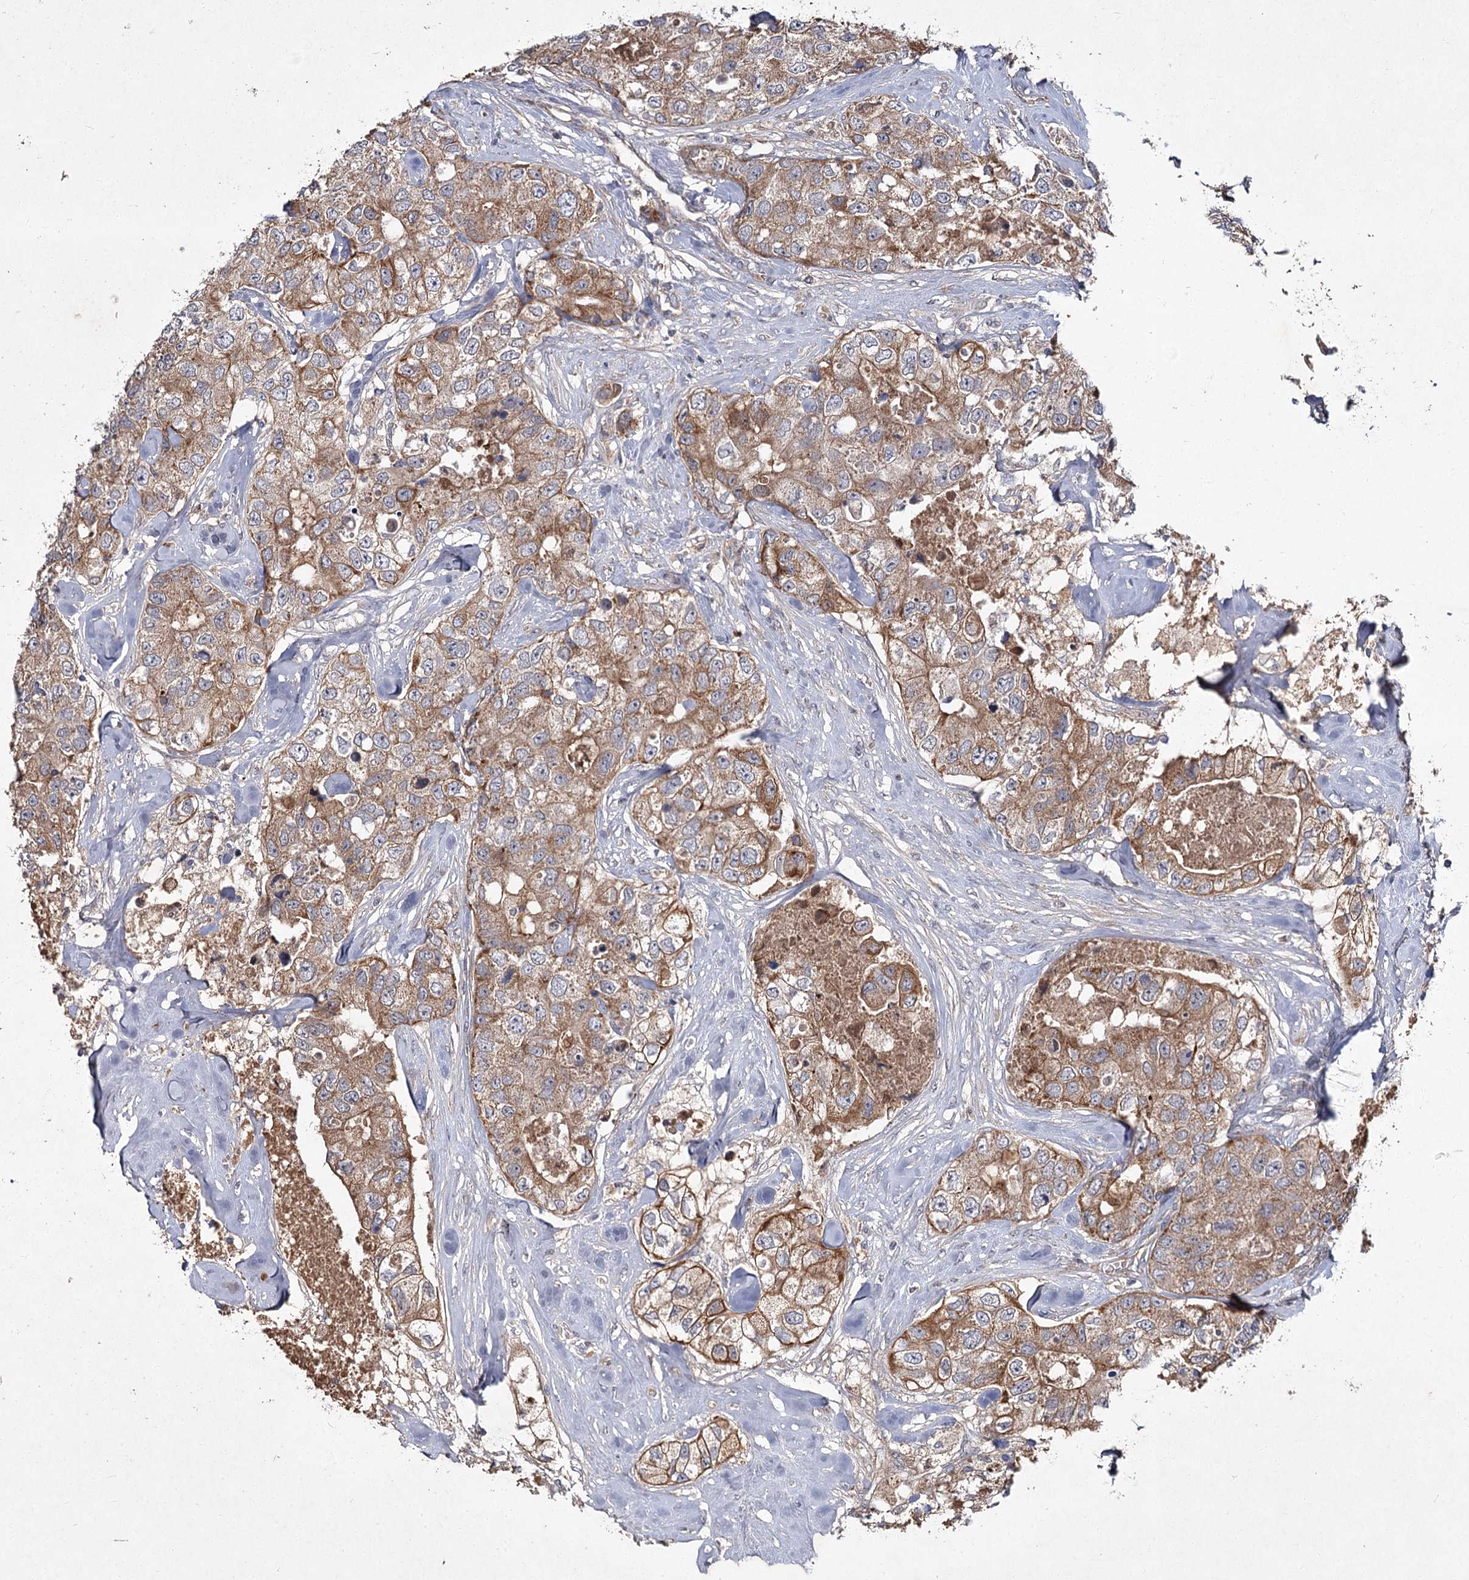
{"staining": {"intensity": "moderate", "quantity": ">75%", "location": "cytoplasmic/membranous"}, "tissue": "breast cancer", "cell_type": "Tumor cells", "image_type": "cancer", "snomed": [{"axis": "morphology", "description": "Duct carcinoma"}, {"axis": "topography", "description": "Breast"}], "caption": "The immunohistochemical stain highlights moderate cytoplasmic/membranous expression in tumor cells of breast cancer tissue. (DAB (3,3'-diaminobenzidine) IHC with brightfield microscopy, high magnification).", "gene": "MFN1", "patient": {"sex": "female", "age": 62}}